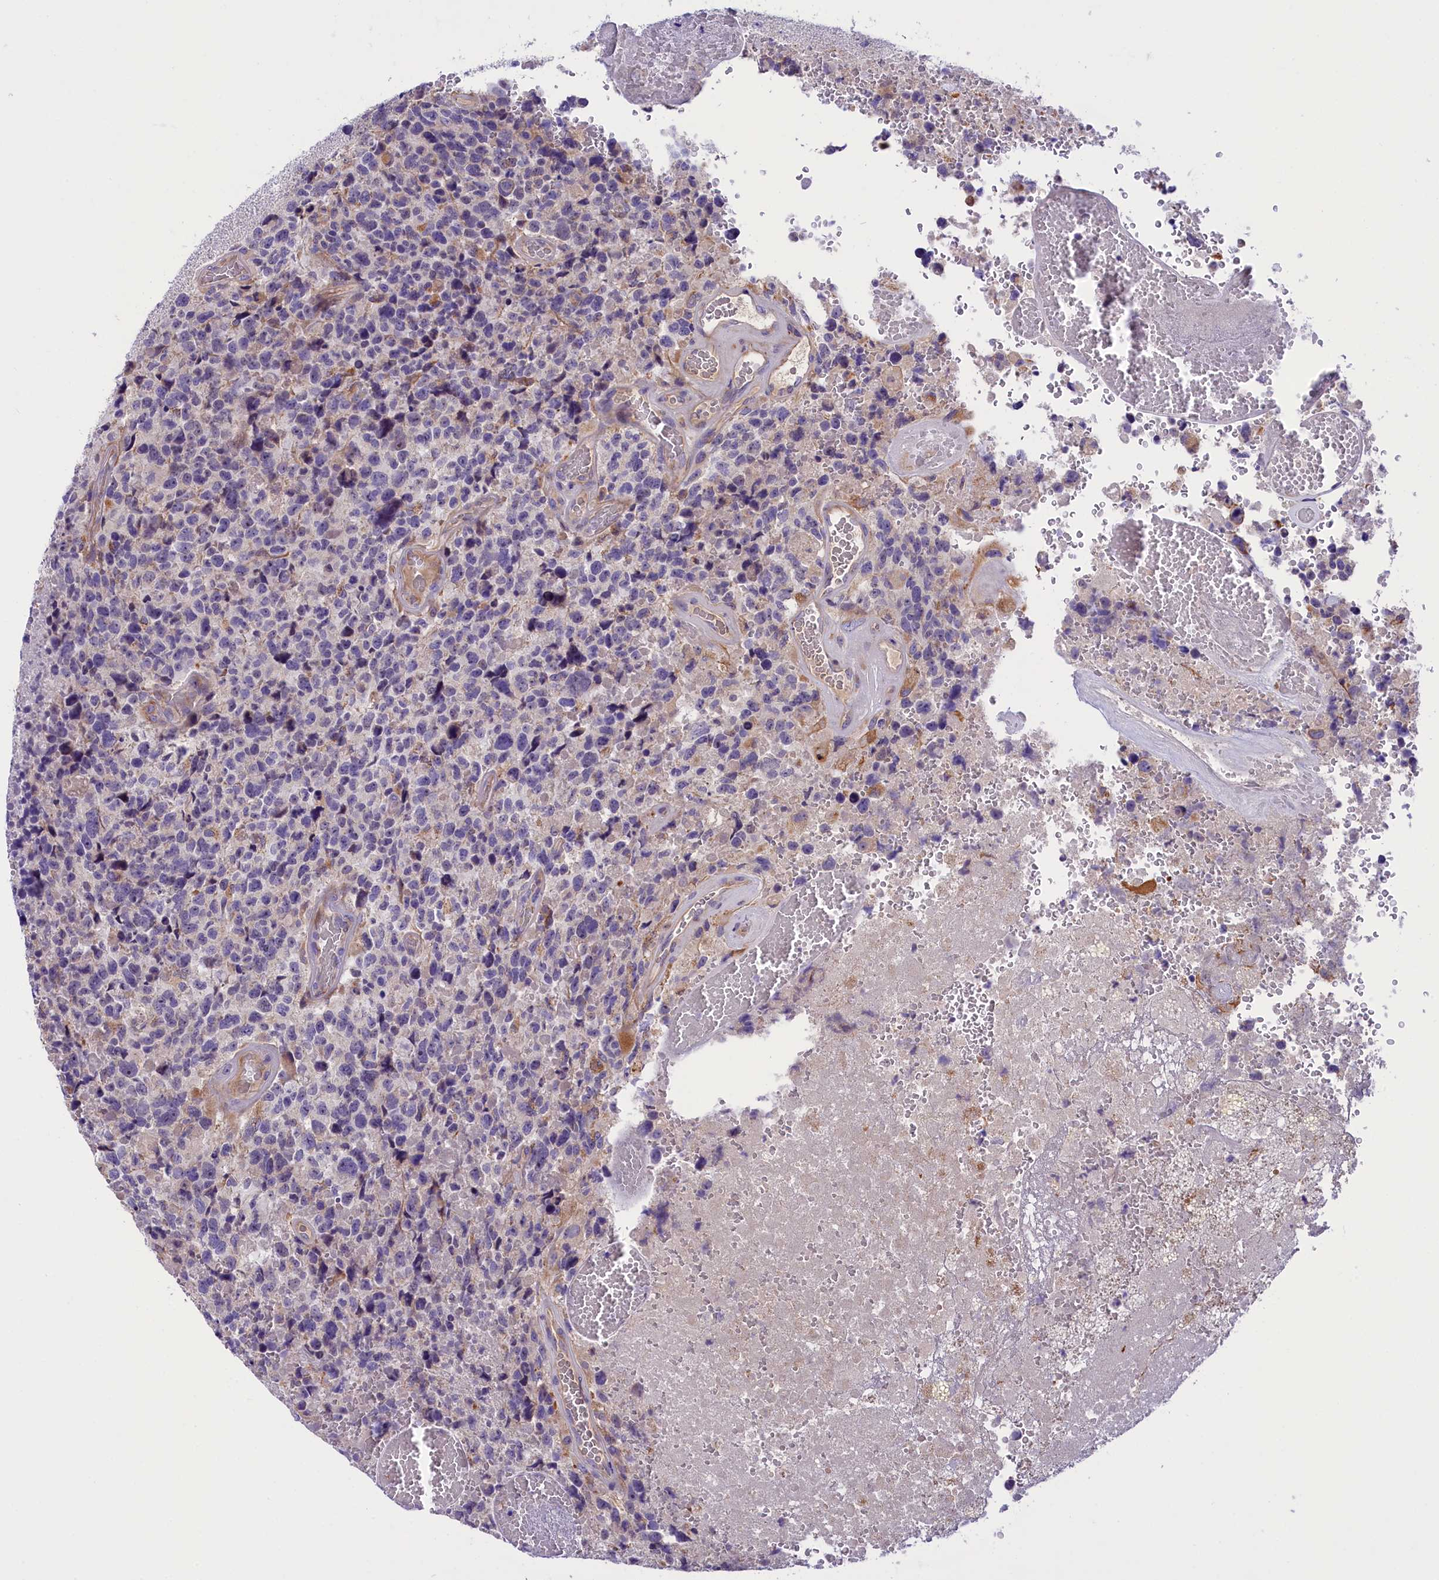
{"staining": {"intensity": "negative", "quantity": "none", "location": "none"}, "tissue": "glioma", "cell_type": "Tumor cells", "image_type": "cancer", "snomed": [{"axis": "morphology", "description": "Glioma, malignant, High grade"}, {"axis": "topography", "description": "Brain"}], "caption": "IHC of glioma reveals no expression in tumor cells. (DAB immunohistochemistry visualized using brightfield microscopy, high magnification).", "gene": "CCDC32", "patient": {"sex": "male", "age": 69}}